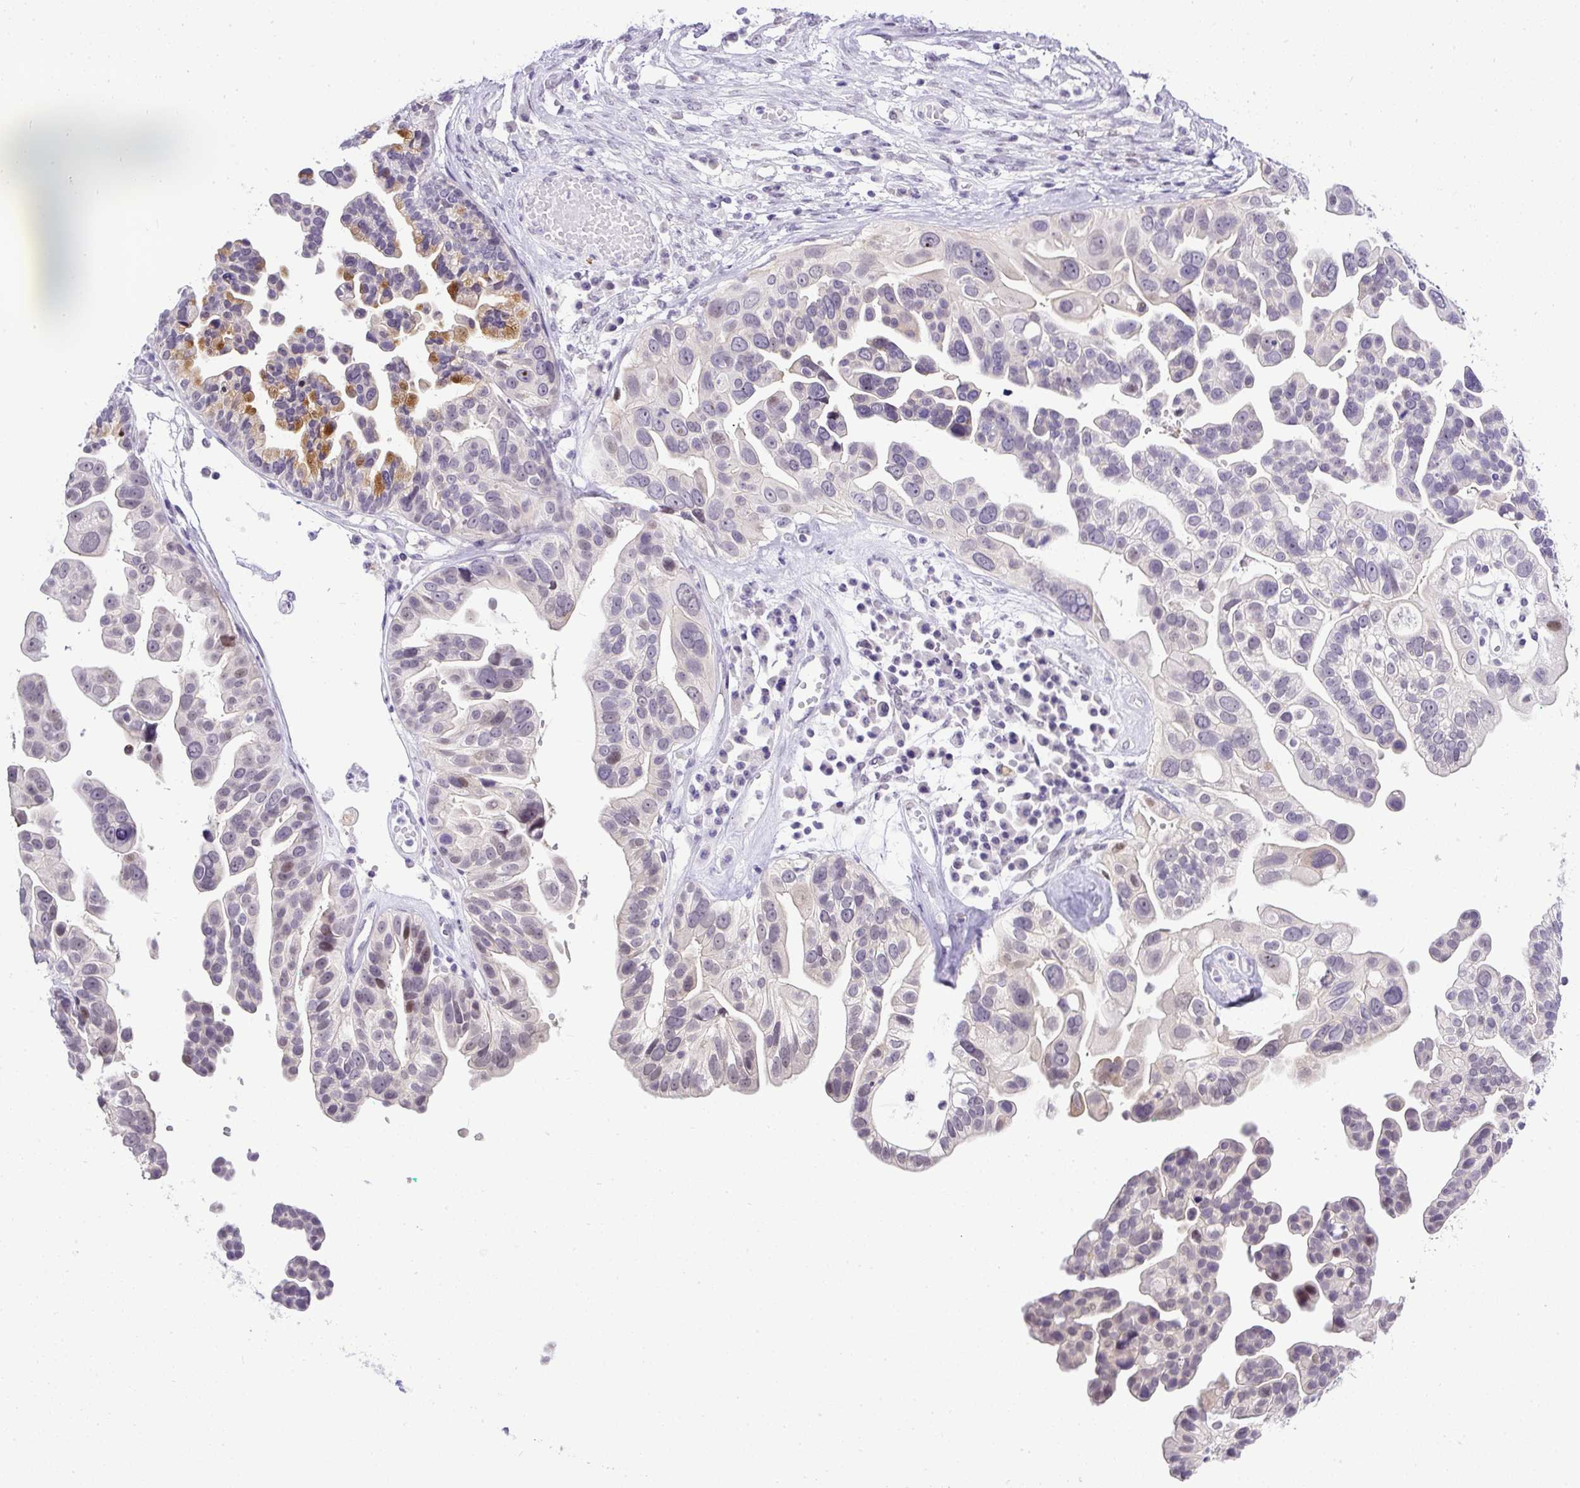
{"staining": {"intensity": "moderate", "quantity": "<25%", "location": "cytoplasmic/membranous,nuclear"}, "tissue": "ovarian cancer", "cell_type": "Tumor cells", "image_type": "cancer", "snomed": [{"axis": "morphology", "description": "Cystadenocarcinoma, serous, NOS"}, {"axis": "topography", "description": "Ovary"}], "caption": "This photomicrograph demonstrates ovarian serous cystadenocarcinoma stained with immunohistochemistry to label a protein in brown. The cytoplasmic/membranous and nuclear of tumor cells show moderate positivity for the protein. Nuclei are counter-stained blue.", "gene": "WNT10B", "patient": {"sex": "female", "age": 56}}